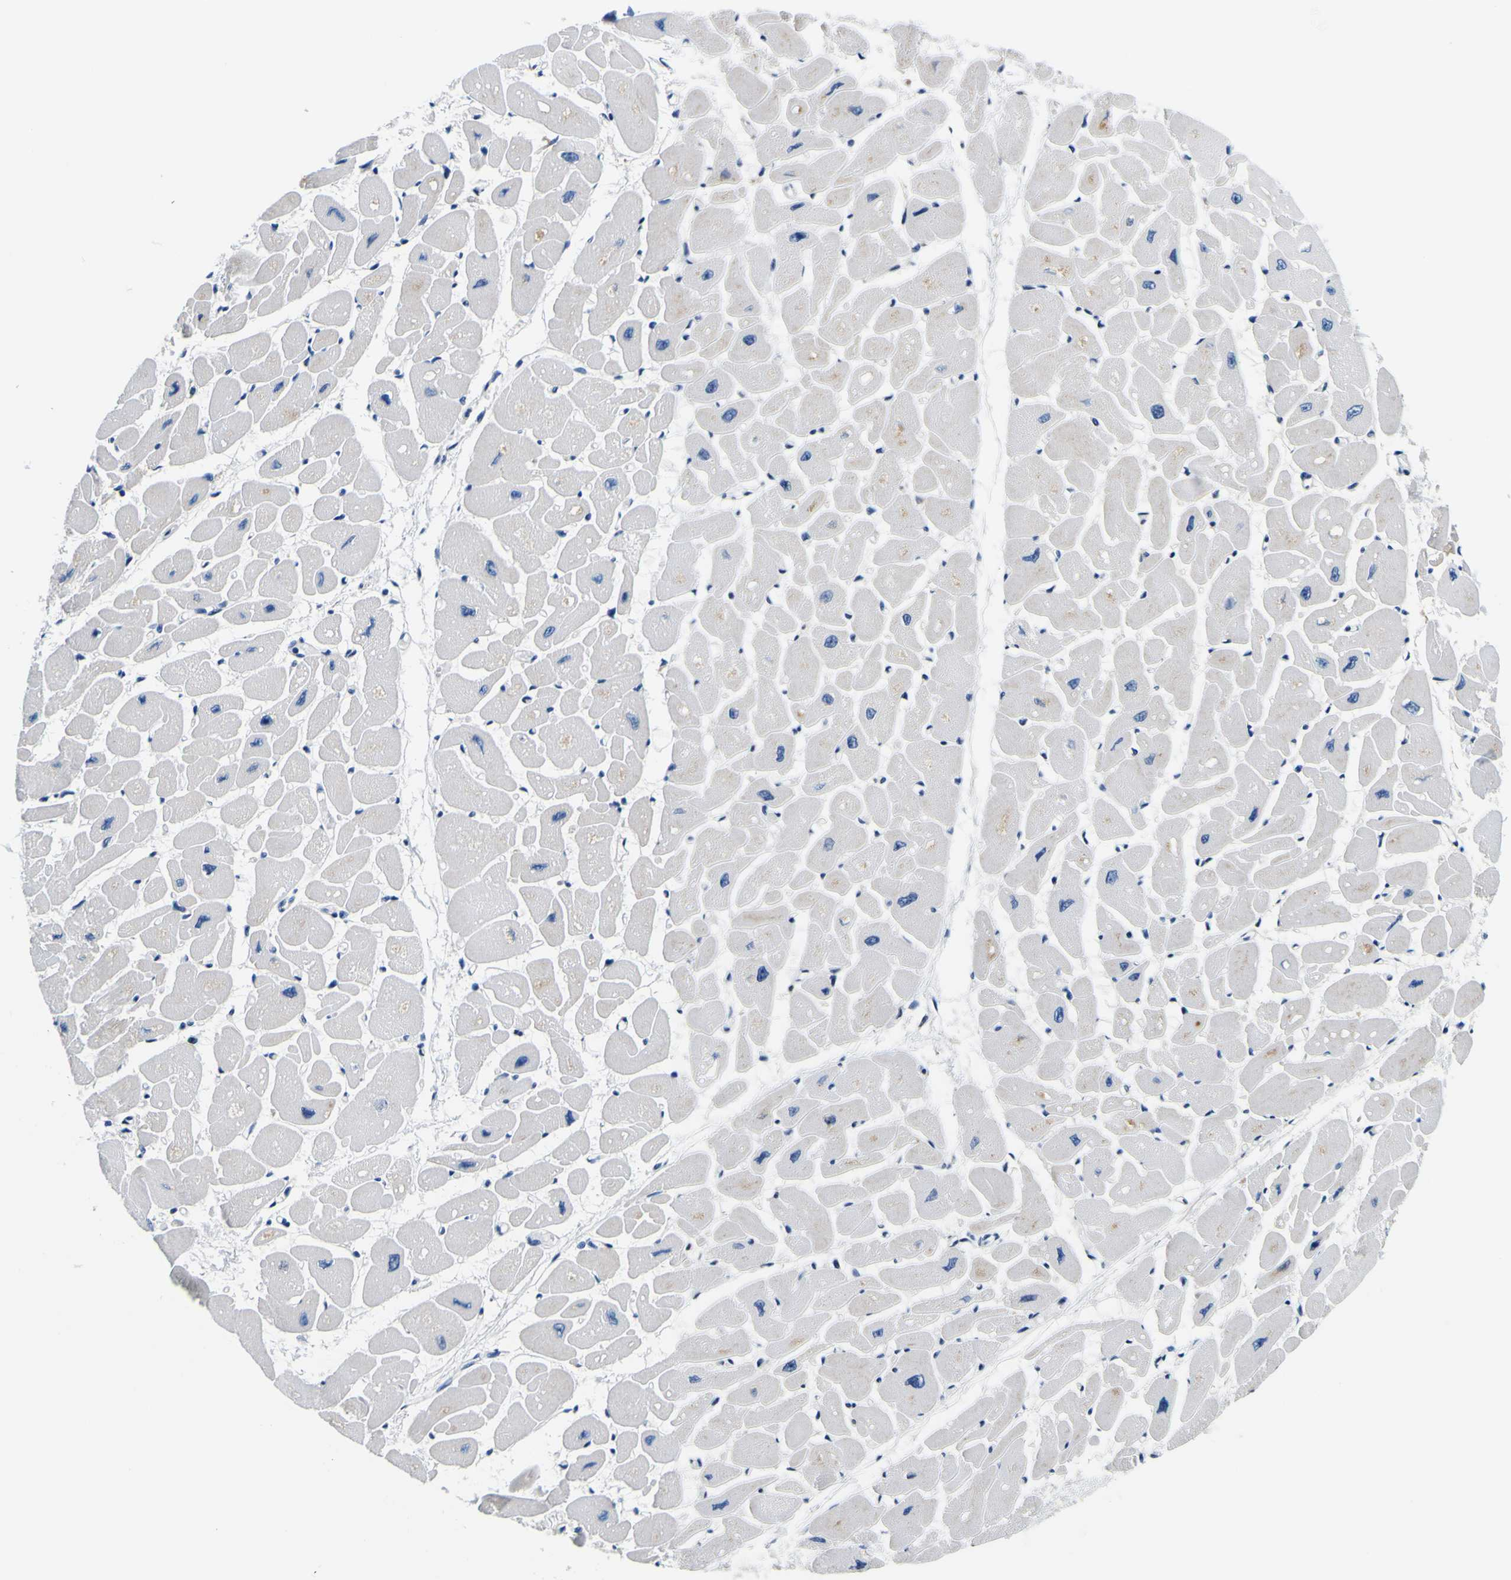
{"staining": {"intensity": "negative", "quantity": "none", "location": "none"}, "tissue": "heart muscle", "cell_type": "Cardiomyocytes", "image_type": "normal", "snomed": [{"axis": "morphology", "description": "Normal tissue, NOS"}, {"axis": "topography", "description": "Heart"}], "caption": "Immunohistochemistry (IHC) image of unremarkable human heart muscle stained for a protein (brown), which reveals no expression in cardiomyocytes. (DAB (3,3'-diaminobenzidine) immunohistochemistry (IHC) visualized using brightfield microscopy, high magnification).", "gene": "NLRP3", "patient": {"sex": "female", "age": 54}}